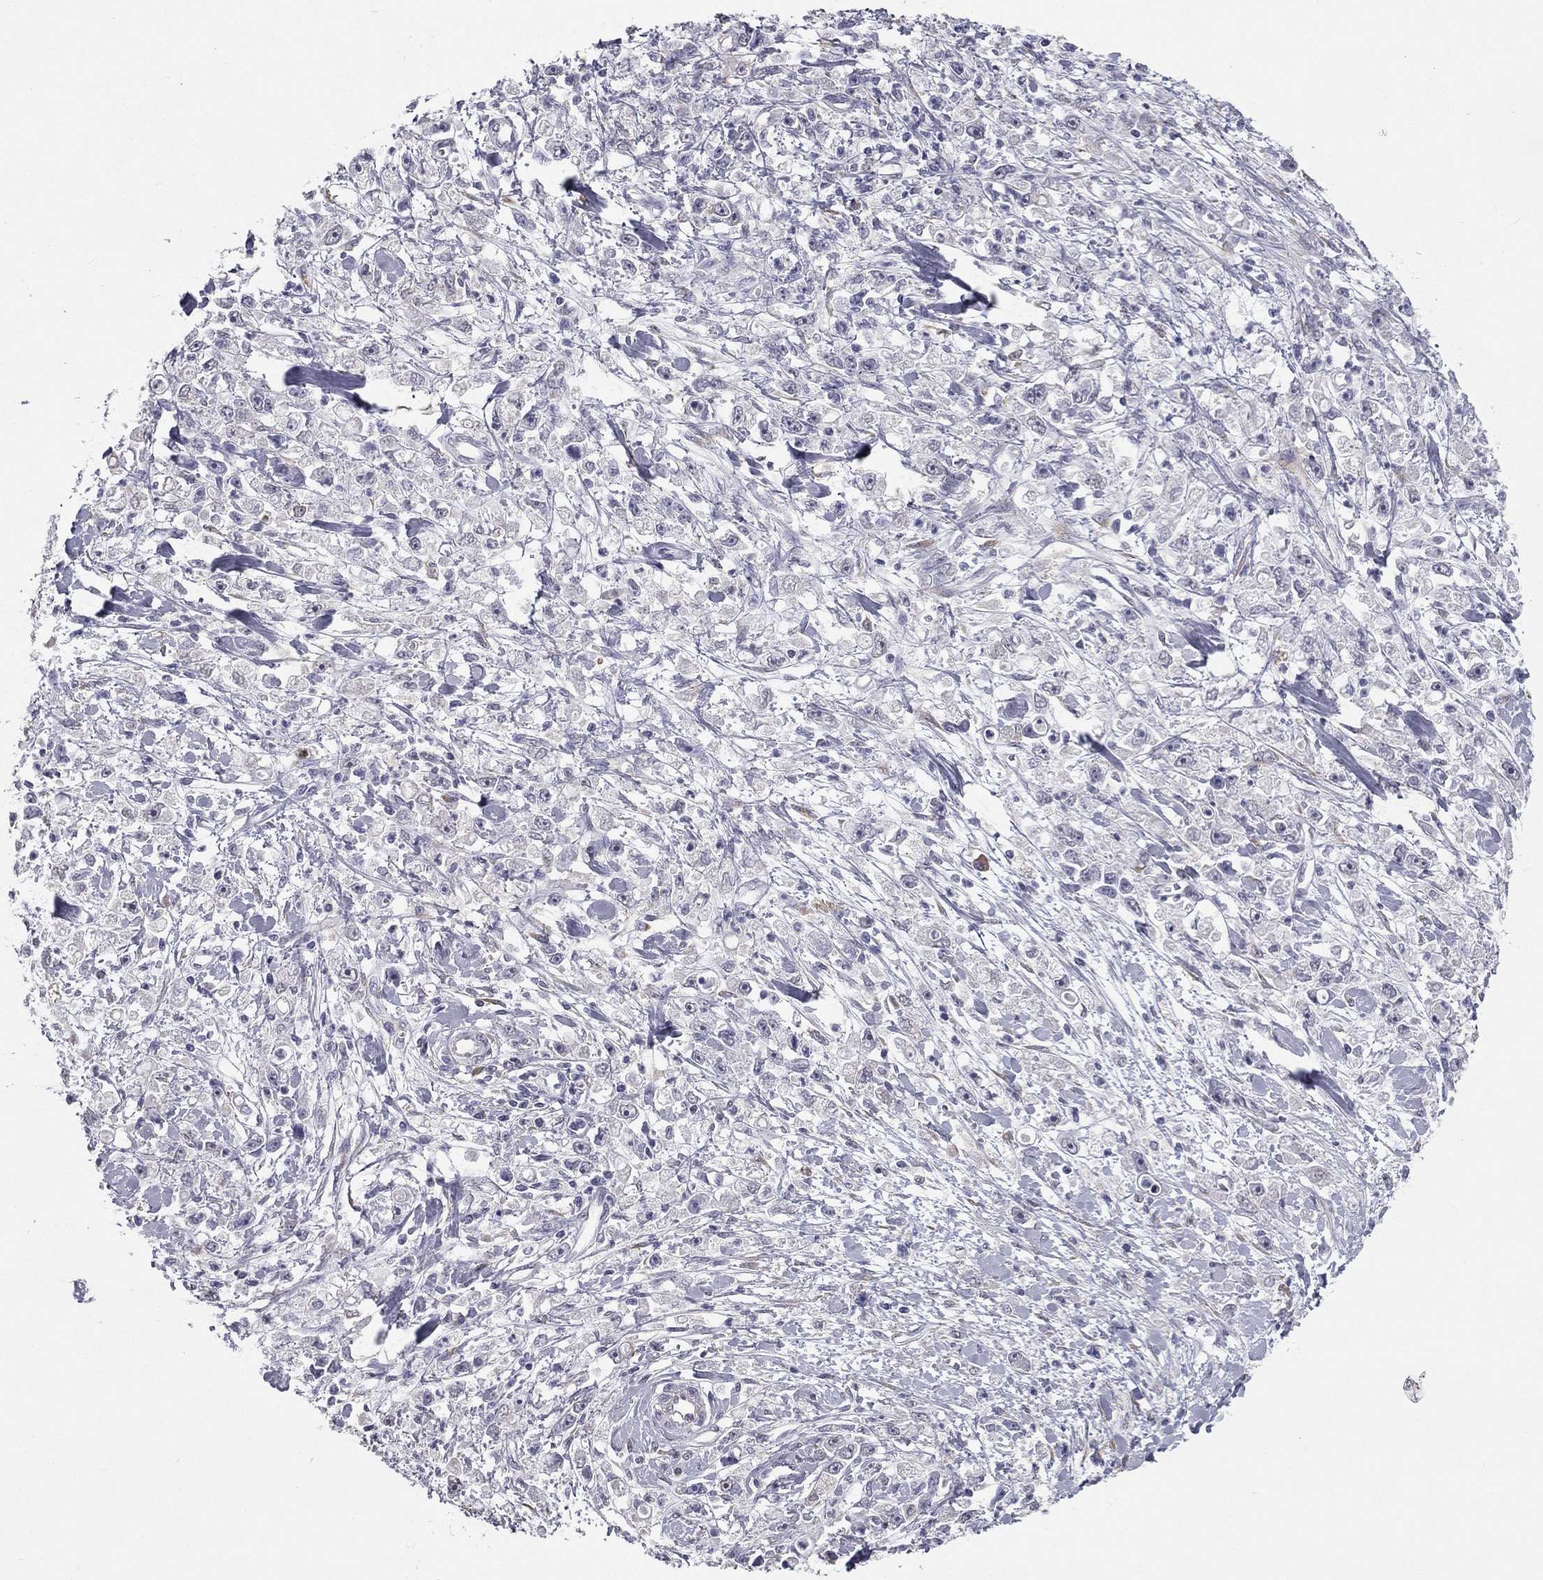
{"staining": {"intensity": "weak", "quantity": "<25%", "location": "cytoplasmic/membranous"}, "tissue": "stomach cancer", "cell_type": "Tumor cells", "image_type": "cancer", "snomed": [{"axis": "morphology", "description": "Adenocarcinoma, NOS"}, {"axis": "topography", "description": "Stomach"}], "caption": "Immunohistochemistry (IHC) photomicrograph of stomach cancer stained for a protein (brown), which shows no positivity in tumor cells.", "gene": "PRRT2", "patient": {"sex": "female", "age": 59}}